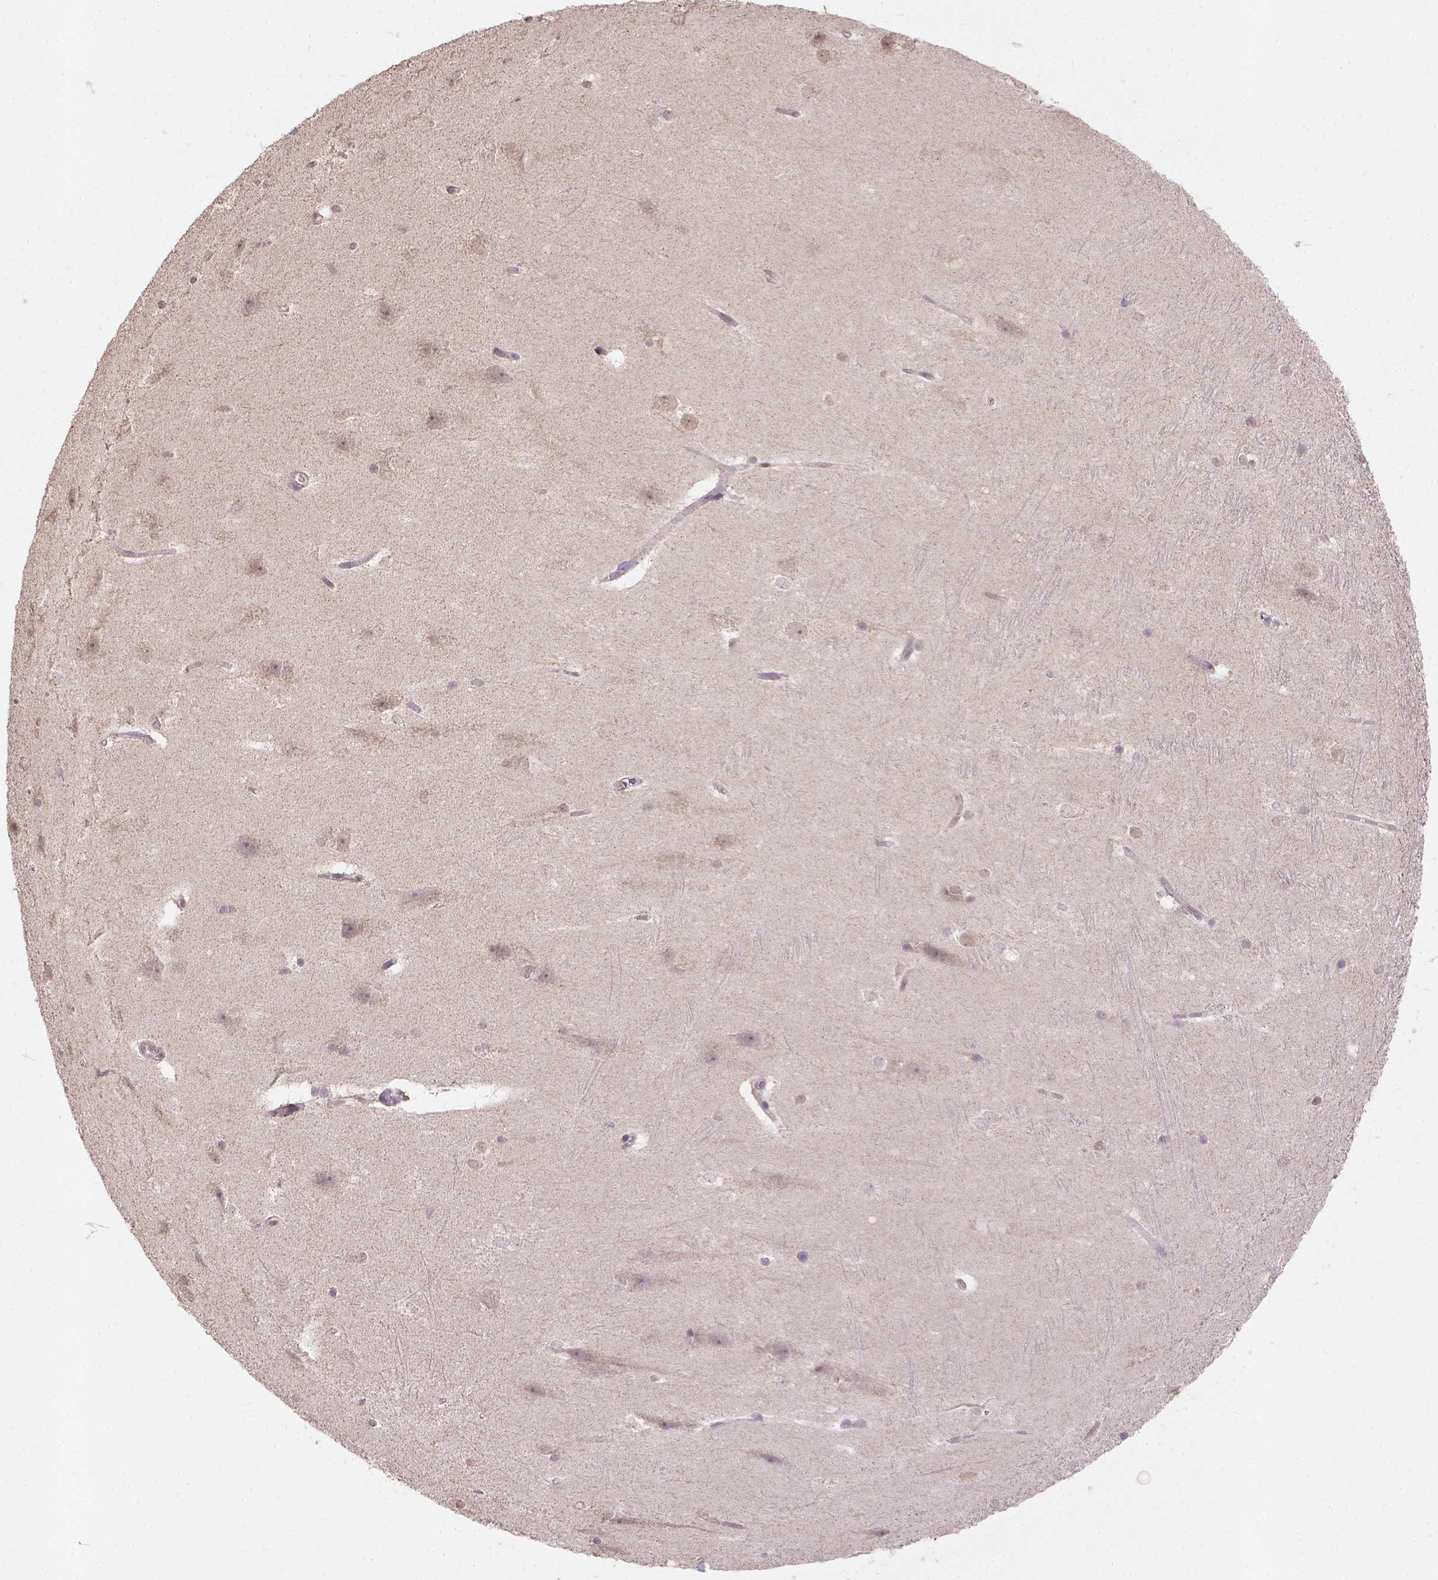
{"staining": {"intensity": "negative", "quantity": "none", "location": "none"}, "tissue": "hippocampus", "cell_type": "Glial cells", "image_type": "normal", "snomed": [{"axis": "morphology", "description": "Normal tissue, NOS"}, {"axis": "topography", "description": "Cerebral cortex"}, {"axis": "topography", "description": "Hippocampus"}], "caption": "Immunohistochemistry image of unremarkable hippocampus: human hippocampus stained with DAB (3,3'-diaminobenzidine) exhibits no significant protein staining in glial cells.", "gene": "NUDT10", "patient": {"sex": "female", "age": 19}}